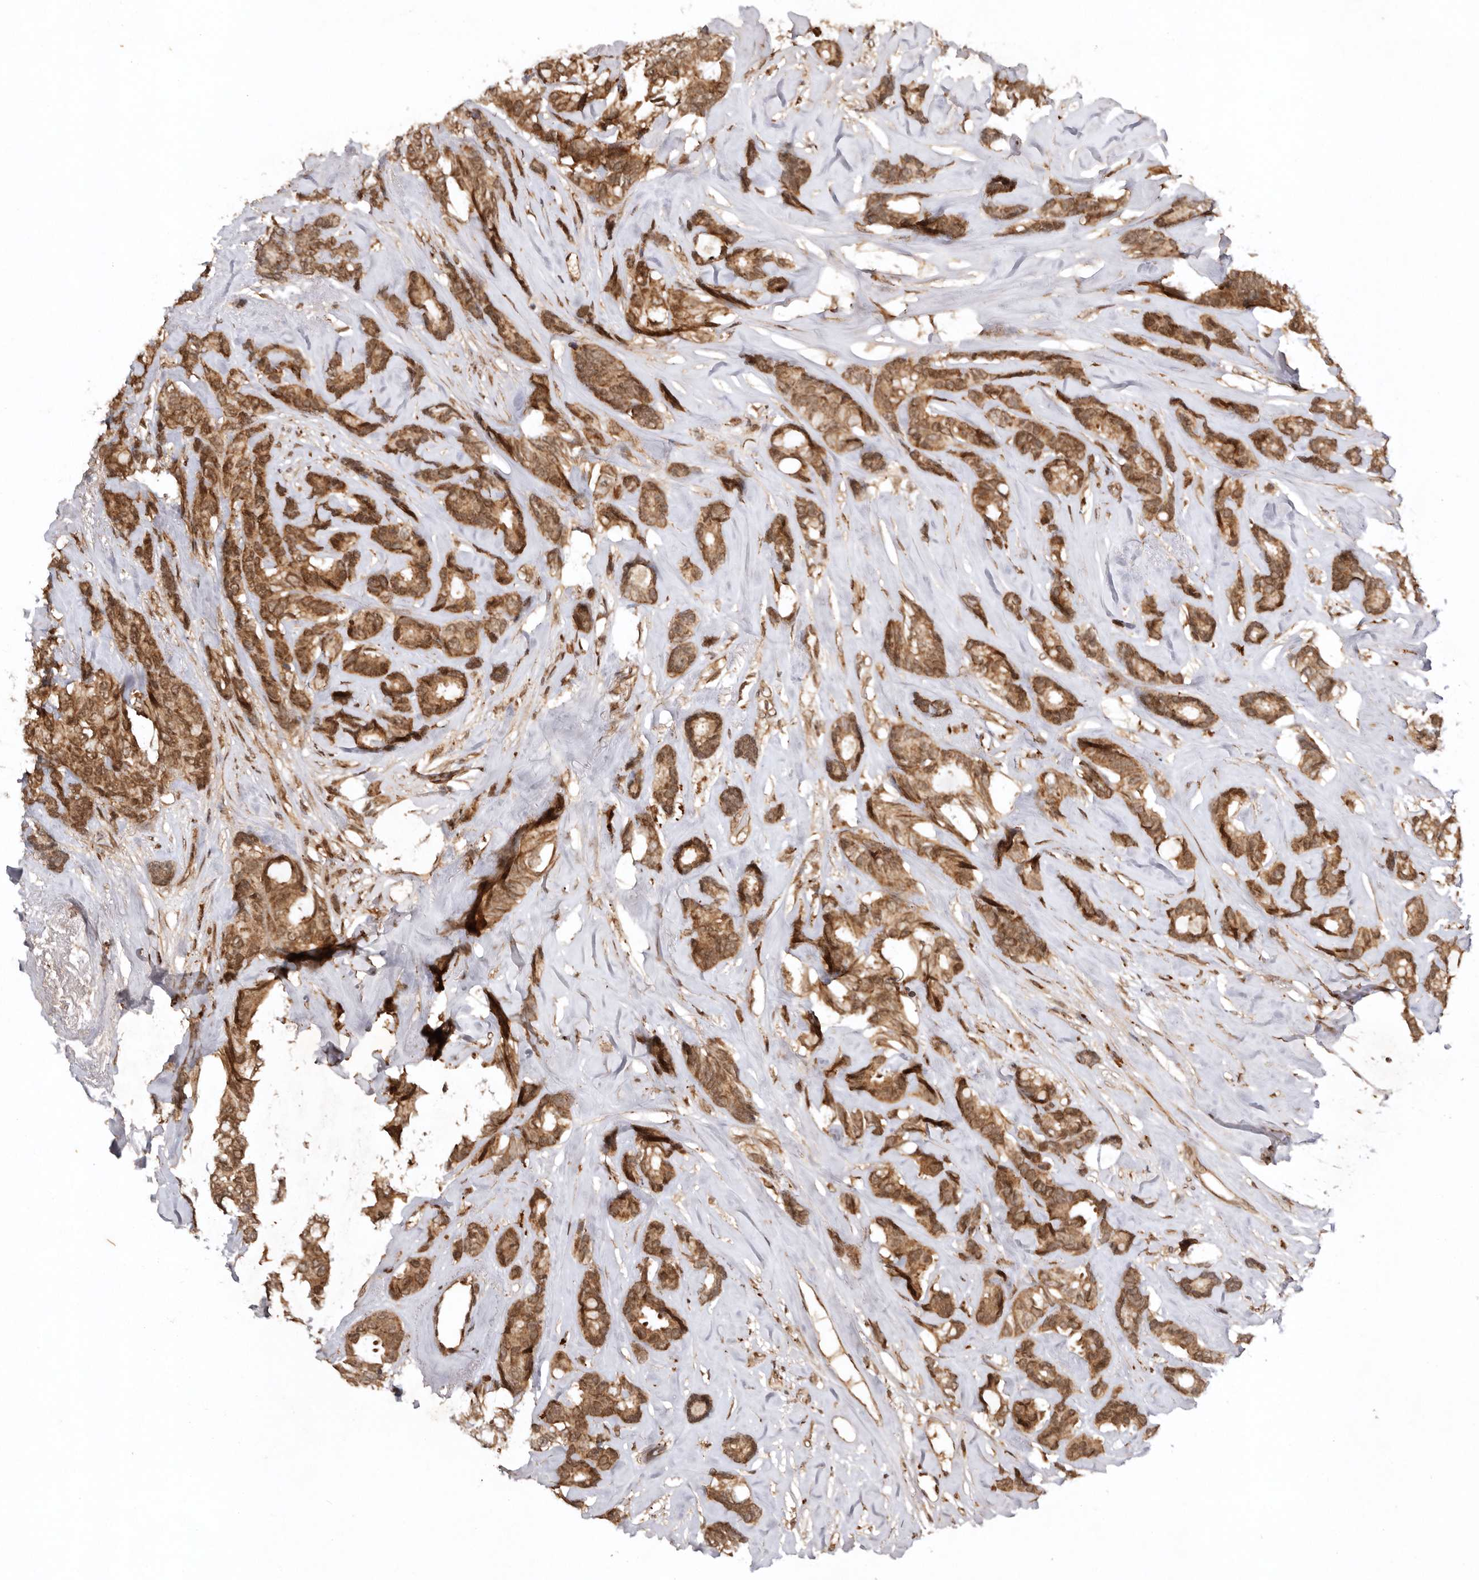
{"staining": {"intensity": "moderate", "quantity": ">75%", "location": "cytoplasmic/membranous,nuclear"}, "tissue": "breast cancer", "cell_type": "Tumor cells", "image_type": "cancer", "snomed": [{"axis": "morphology", "description": "Duct carcinoma"}, {"axis": "topography", "description": "Breast"}], "caption": "Immunohistochemical staining of breast cancer (invasive ductal carcinoma) displays medium levels of moderate cytoplasmic/membranous and nuclear protein staining in about >75% of tumor cells. (brown staining indicates protein expression, while blue staining denotes nuclei).", "gene": "TARS2", "patient": {"sex": "female", "age": 87}}